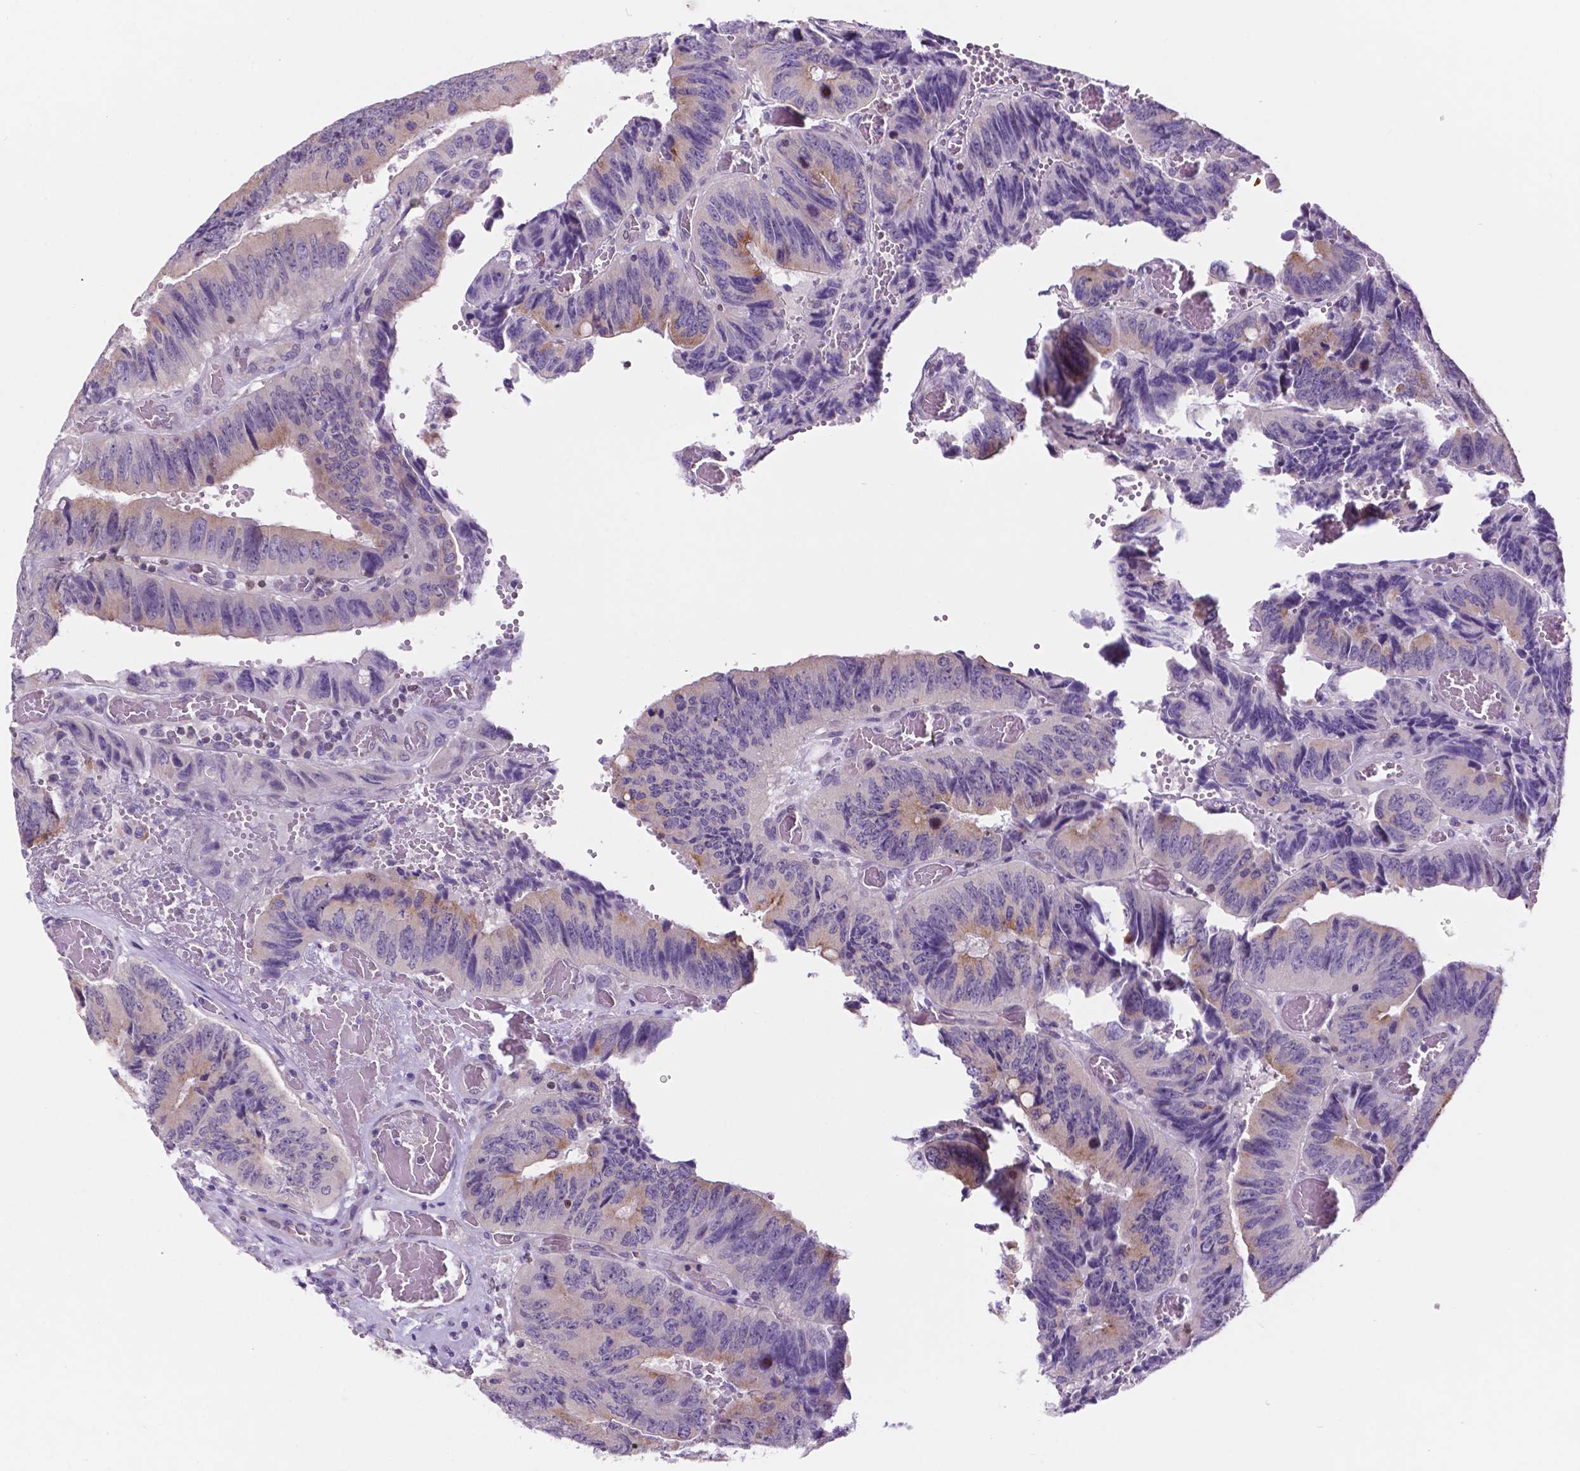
{"staining": {"intensity": "moderate", "quantity": "<25%", "location": "cytoplasmic/membranous"}, "tissue": "colorectal cancer", "cell_type": "Tumor cells", "image_type": "cancer", "snomed": [{"axis": "morphology", "description": "Adenocarcinoma, NOS"}, {"axis": "topography", "description": "Colon"}], "caption": "Immunohistochemical staining of adenocarcinoma (colorectal) shows moderate cytoplasmic/membranous protein staining in about <25% of tumor cells.", "gene": "FAM50B", "patient": {"sex": "female", "age": 84}}